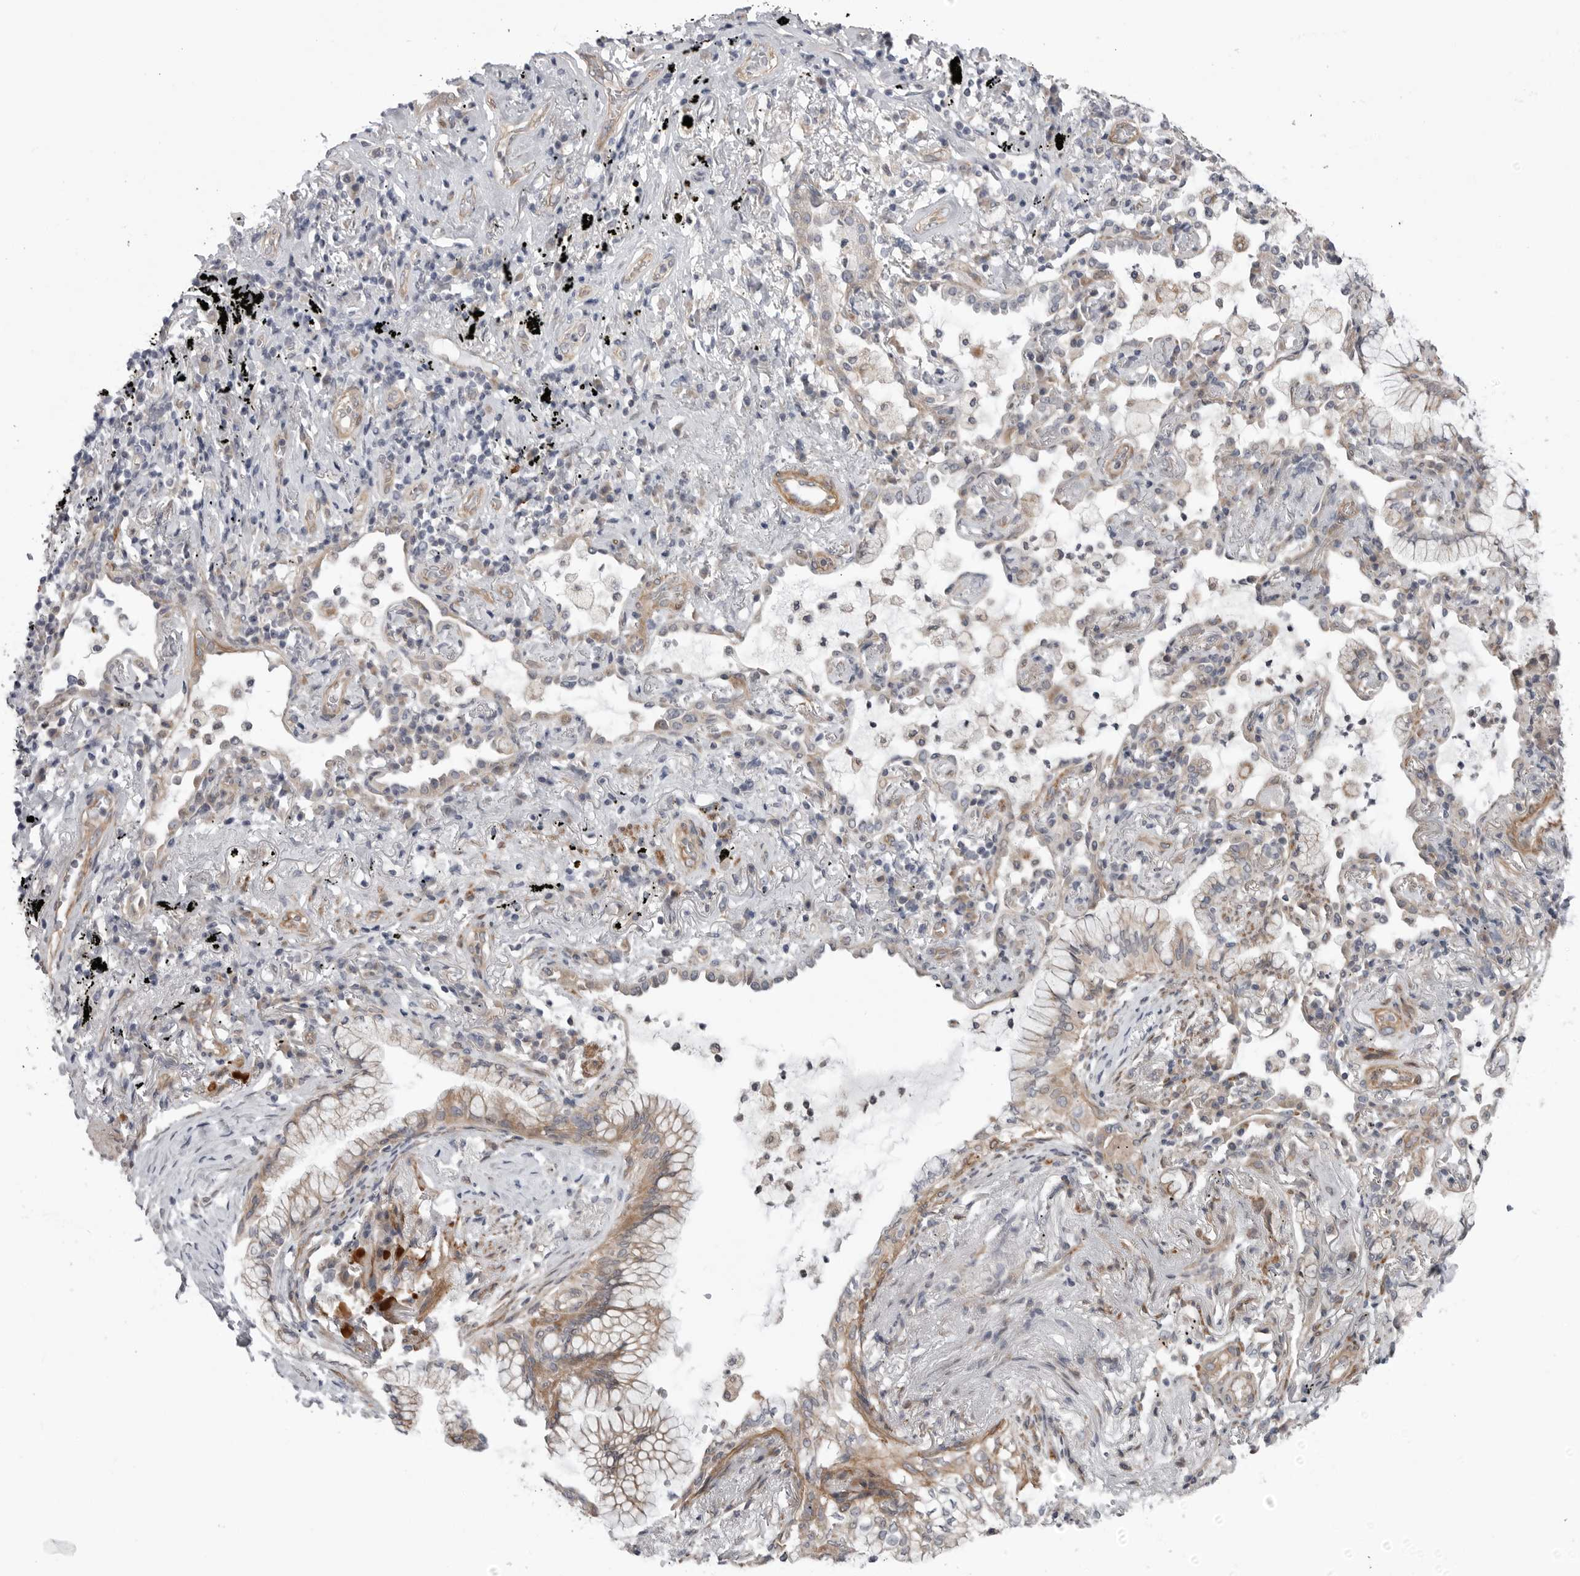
{"staining": {"intensity": "weak", "quantity": ">75%", "location": "cytoplasmic/membranous"}, "tissue": "lung cancer", "cell_type": "Tumor cells", "image_type": "cancer", "snomed": [{"axis": "morphology", "description": "Adenocarcinoma, NOS"}, {"axis": "topography", "description": "Lung"}], "caption": "Immunohistochemical staining of human lung cancer shows low levels of weak cytoplasmic/membranous positivity in approximately >75% of tumor cells.", "gene": "SCP2", "patient": {"sex": "female", "age": 70}}